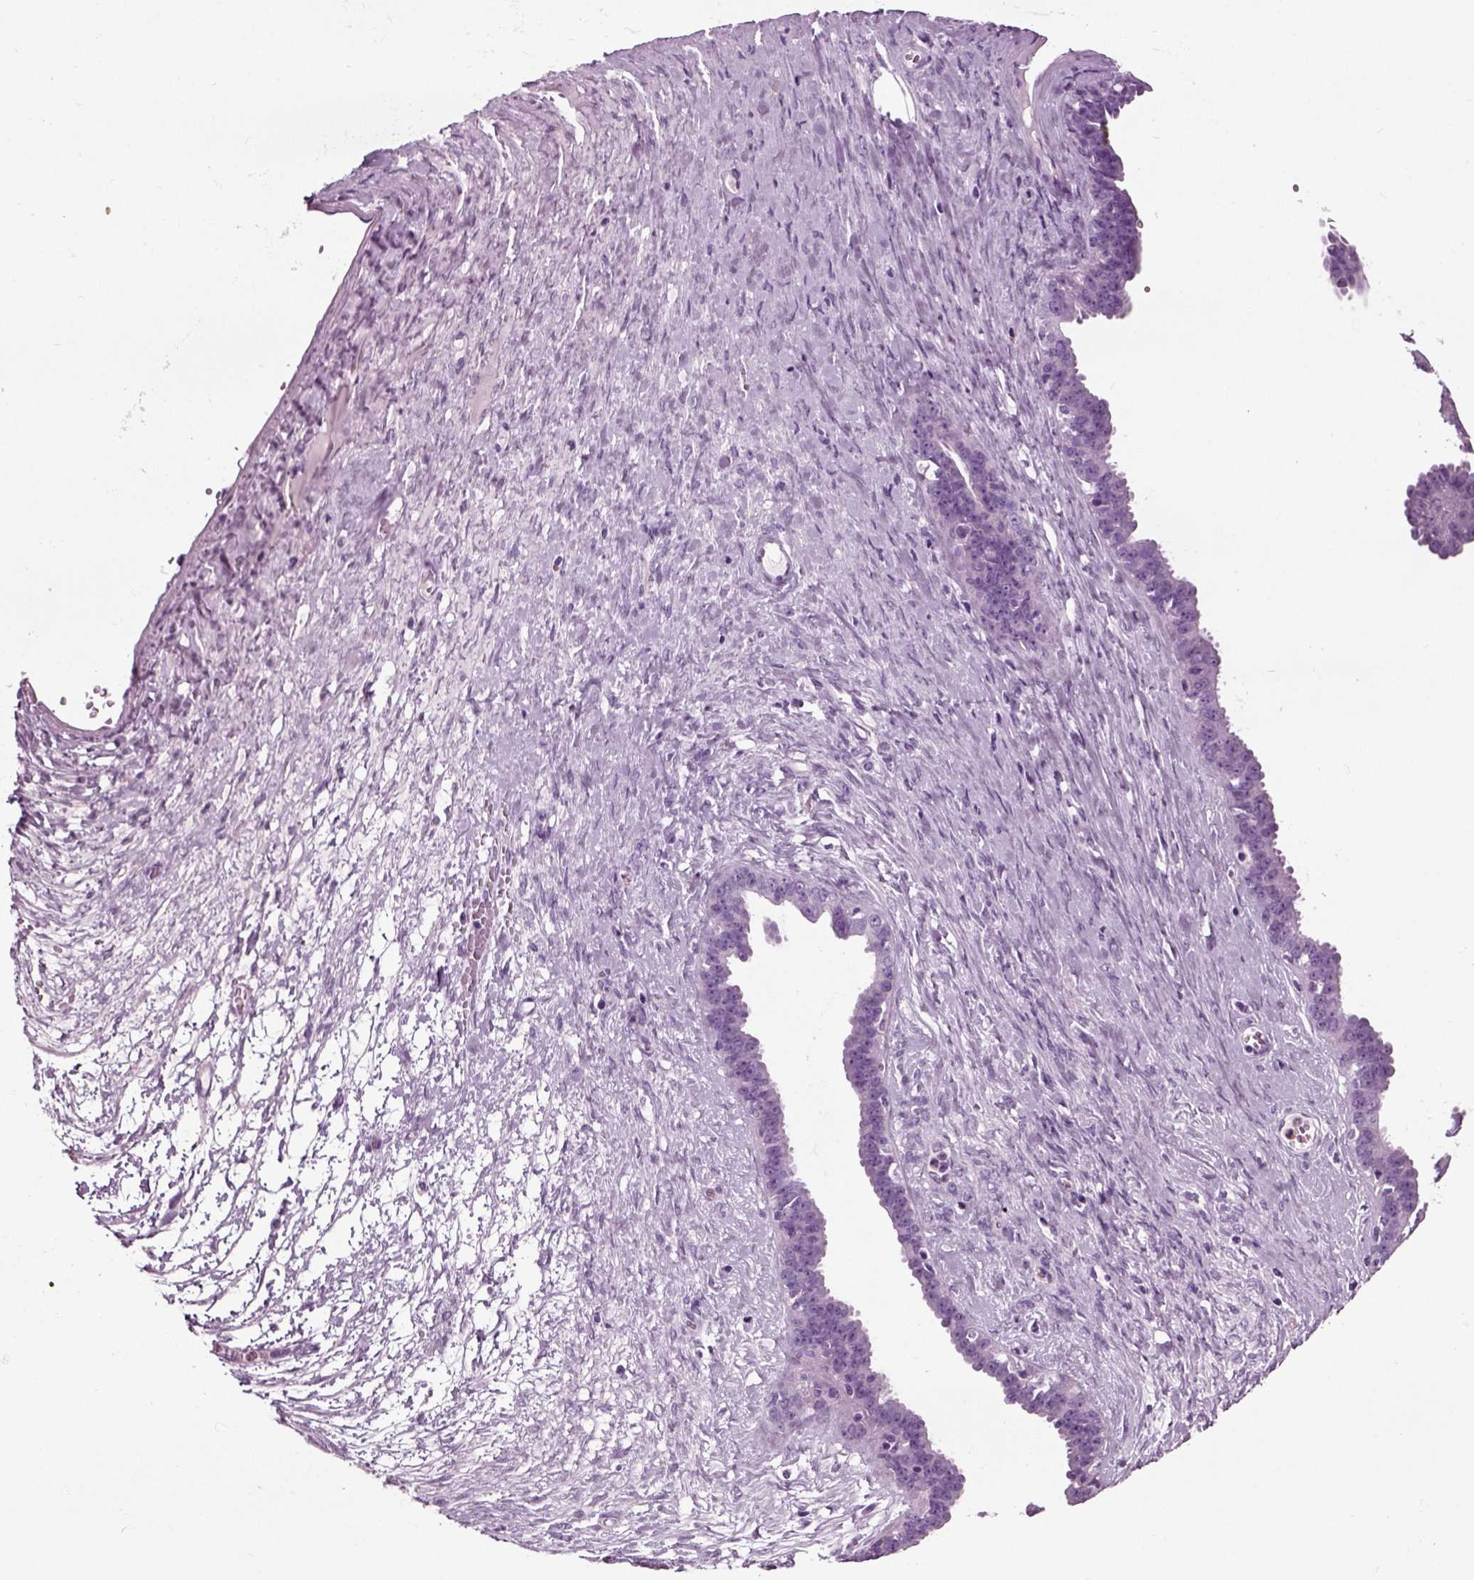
{"staining": {"intensity": "negative", "quantity": "none", "location": "none"}, "tissue": "ovarian cancer", "cell_type": "Tumor cells", "image_type": "cancer", "snomed": [{"axis": "morphology", "description": "Cystadenocarcinoma, serous, NOS"}, {"axis": "topography", "description": "Ovary"}], "caption": "Immunohistochemistry (IHC) image of neoplastic tissue: ovarian cancer (serous cystadenocarcinoma) stained with DAB exhibits no significant protein staining in tumor cells. (Stains: DAB immunohistochemistry (IHC) with hematoxylin counter stain, Microscopy: brightfield microscopy at high magnification).", "gene": "CRABP1", "patient": {"sex": "female", "age": 71}}